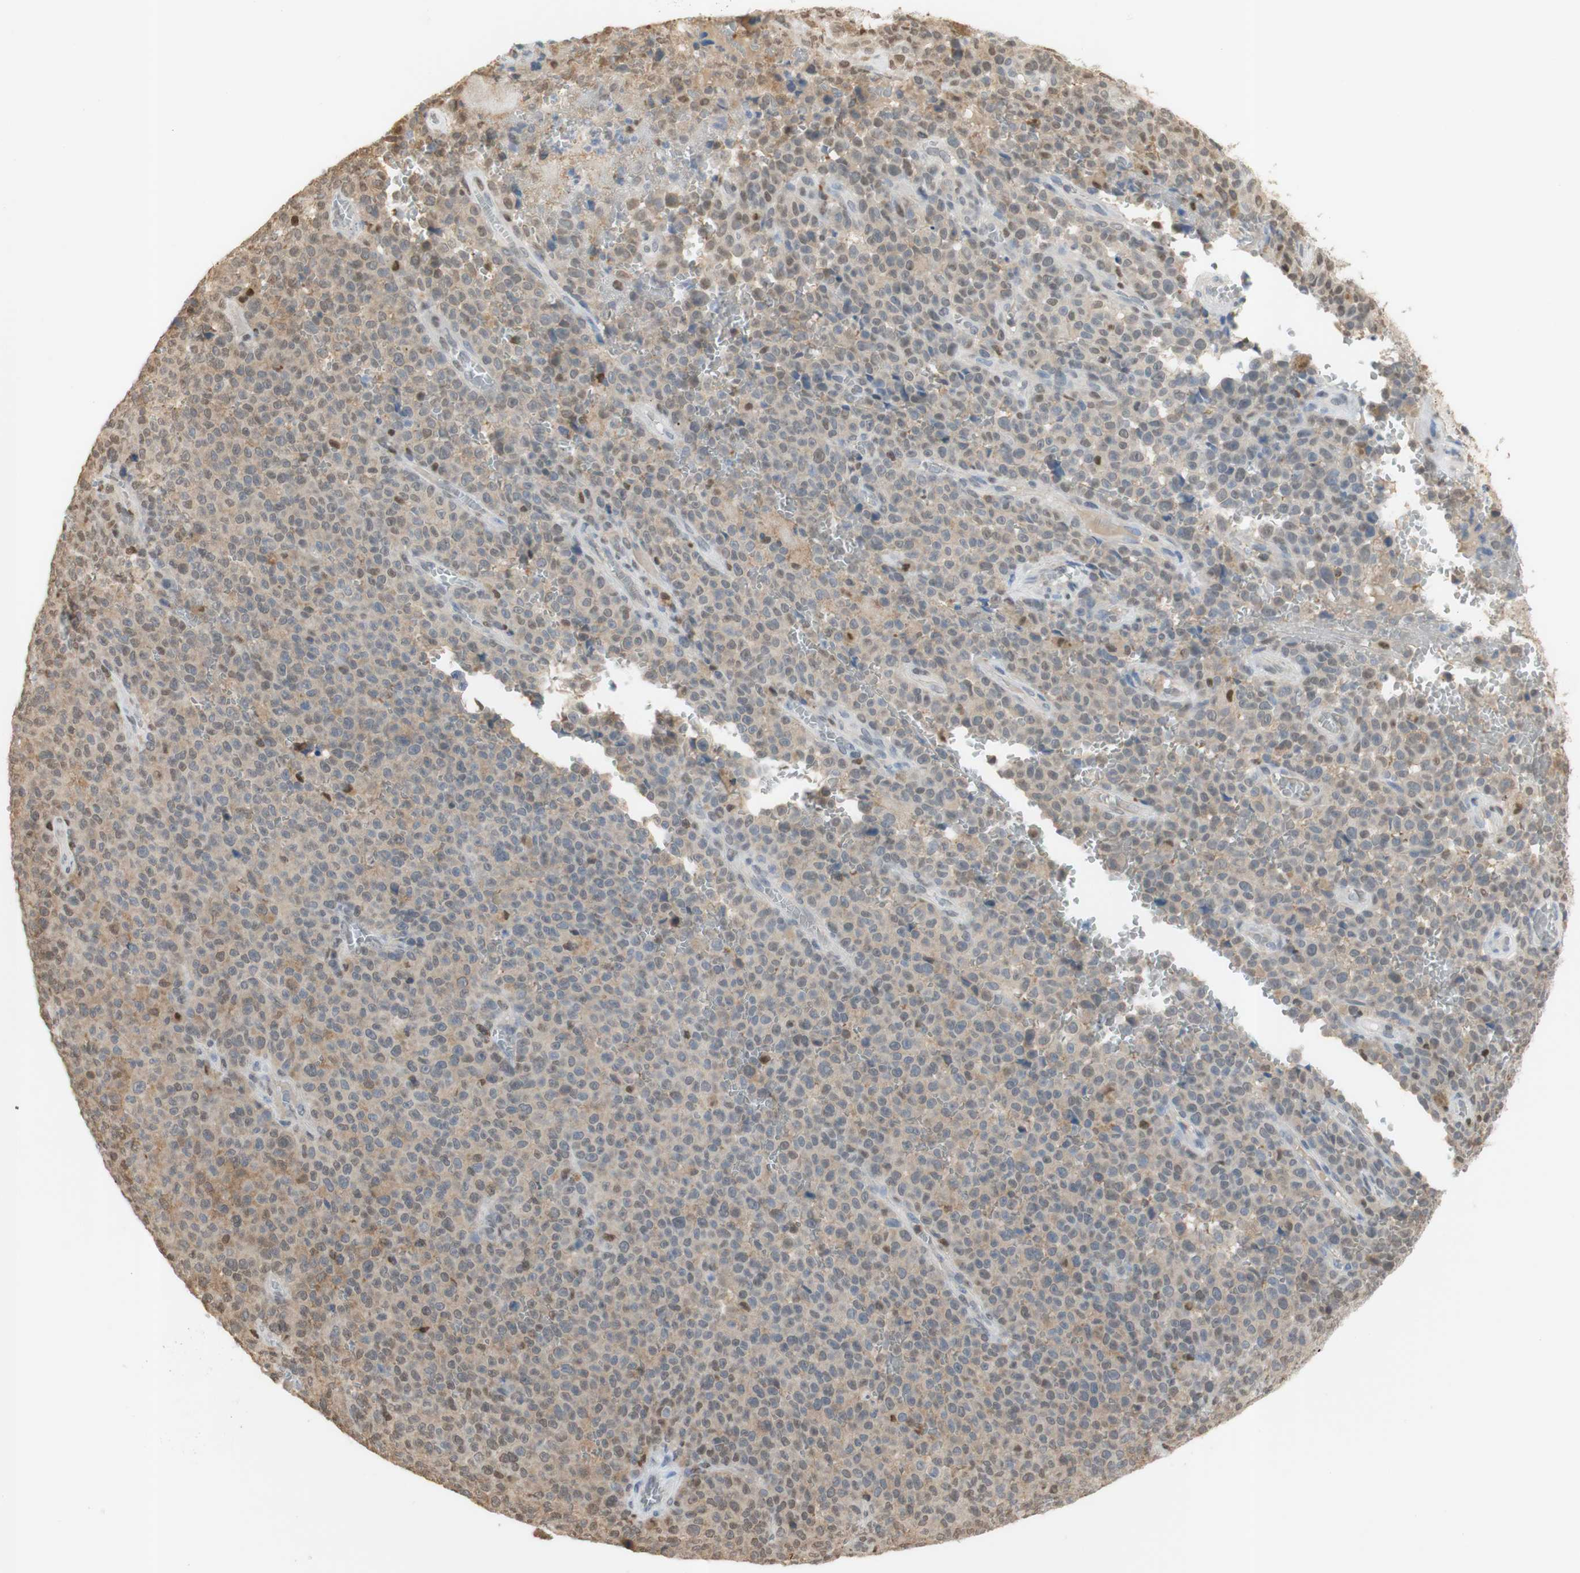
{"staining": {"intensity": "weak", "quantity": ">75%", "location": "cytoplasmic/membranous"}, "tissue": "melanoma", "cell_type": "Tumor cells", "image_type": "cancer", "snomed": [{"axis": "morphology", "description": "Malignant melanoma, NOS"}, {"axis": "topography", "description": "Skin"}], "caption": "Weak cytoplasmic/membranous positivity for a protein is identified in approximately >75% of tumor cells of melanoma using immunohistochemistry (IHC).", "gene": "NAP1L4", "patient": {"sex": "female", "age": 82}}